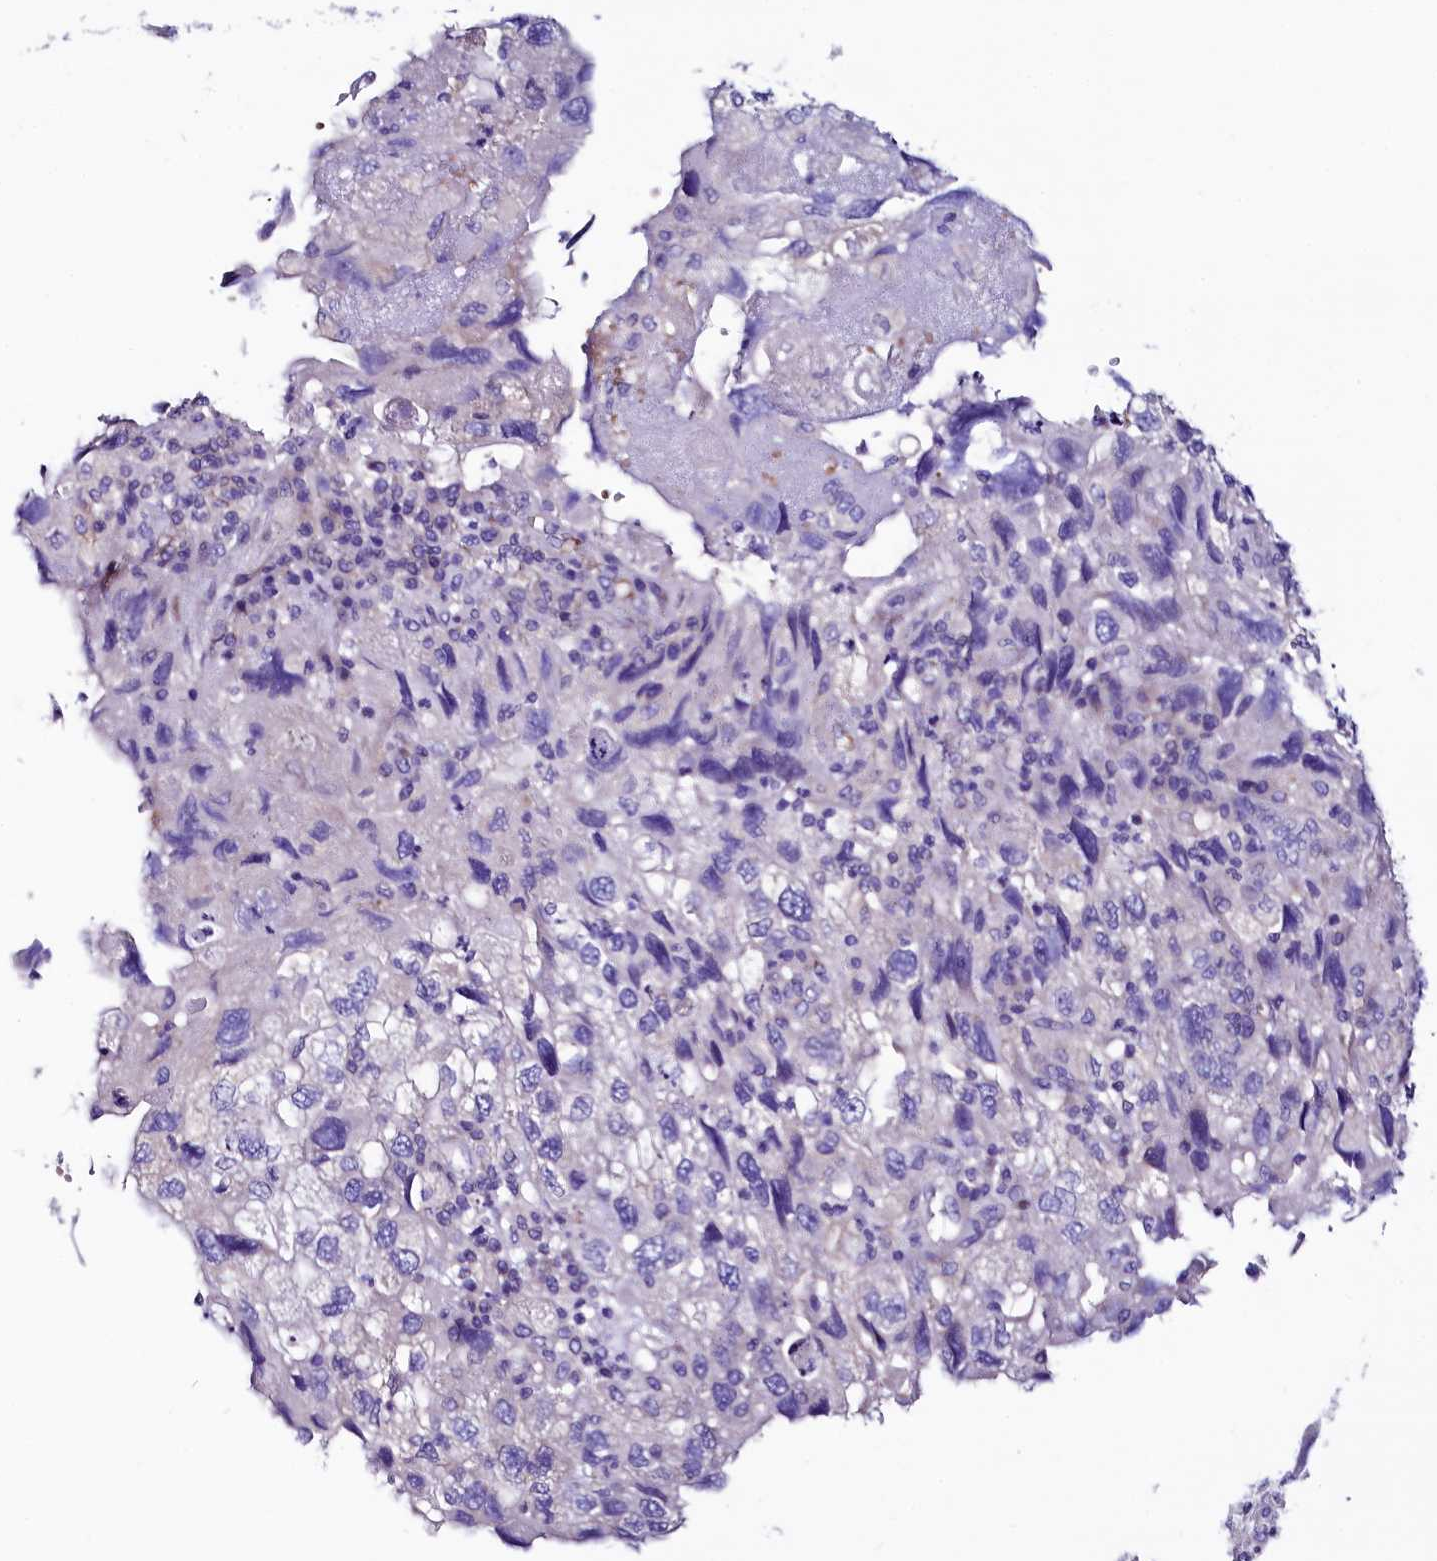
{"staining": {"intensity": "negative", "quantity": "none", "location": "none"}, "tissue": "endometrial cancer", "cell_type": "Tumor cells", "image_type": "cancer", "snomed": [{"axis": "morphology", "description": "Adenocarcinoma, NOS"}, {"axis": "topography", "description": "Endometrium"}], "caption": "Adenocarcinoma (endometrial) stained for a protein using IHC exhibits no staining tumor cells.", "gene": "ABHD5", "patient": {"sex": "female", "age": 49}}